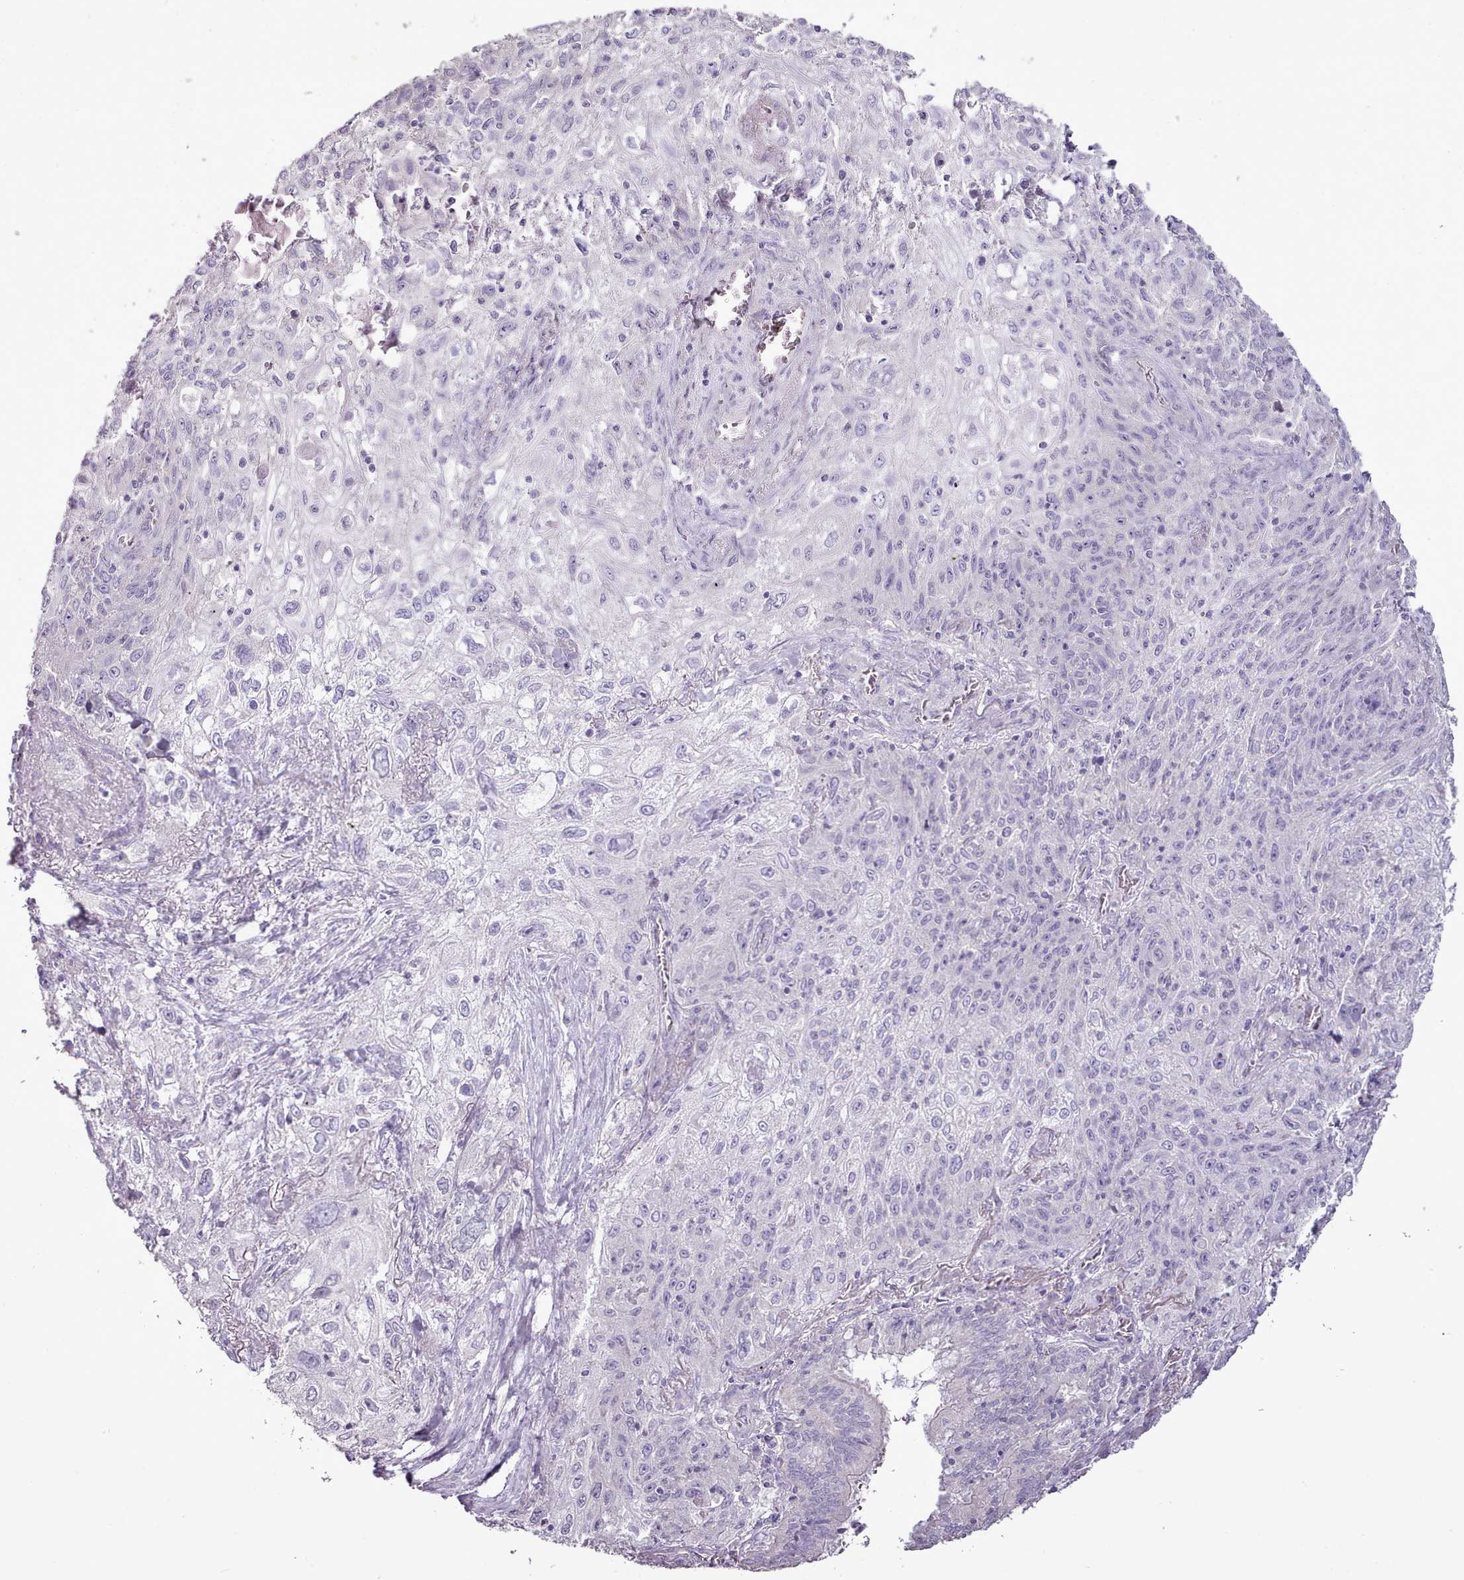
{"staining": {"intensity": "negative", "quantity": "none", "location": "none"}, "tissue": "lung cancer", "cell_type": "Tumor cells", "image_type": "cancer", "snomed": [{"axis": "morphology", "description": "Squamous cell carcinoma, NOS"}, {"axis": "topography", "description": "Lung"}], "caption": "The micrograph demonstrates no staining of tumor cells in lung cancer (squamous cell carcinoma).", "gene": "BLOC1S2", "patient": {"sex": "female", "age": 69}}